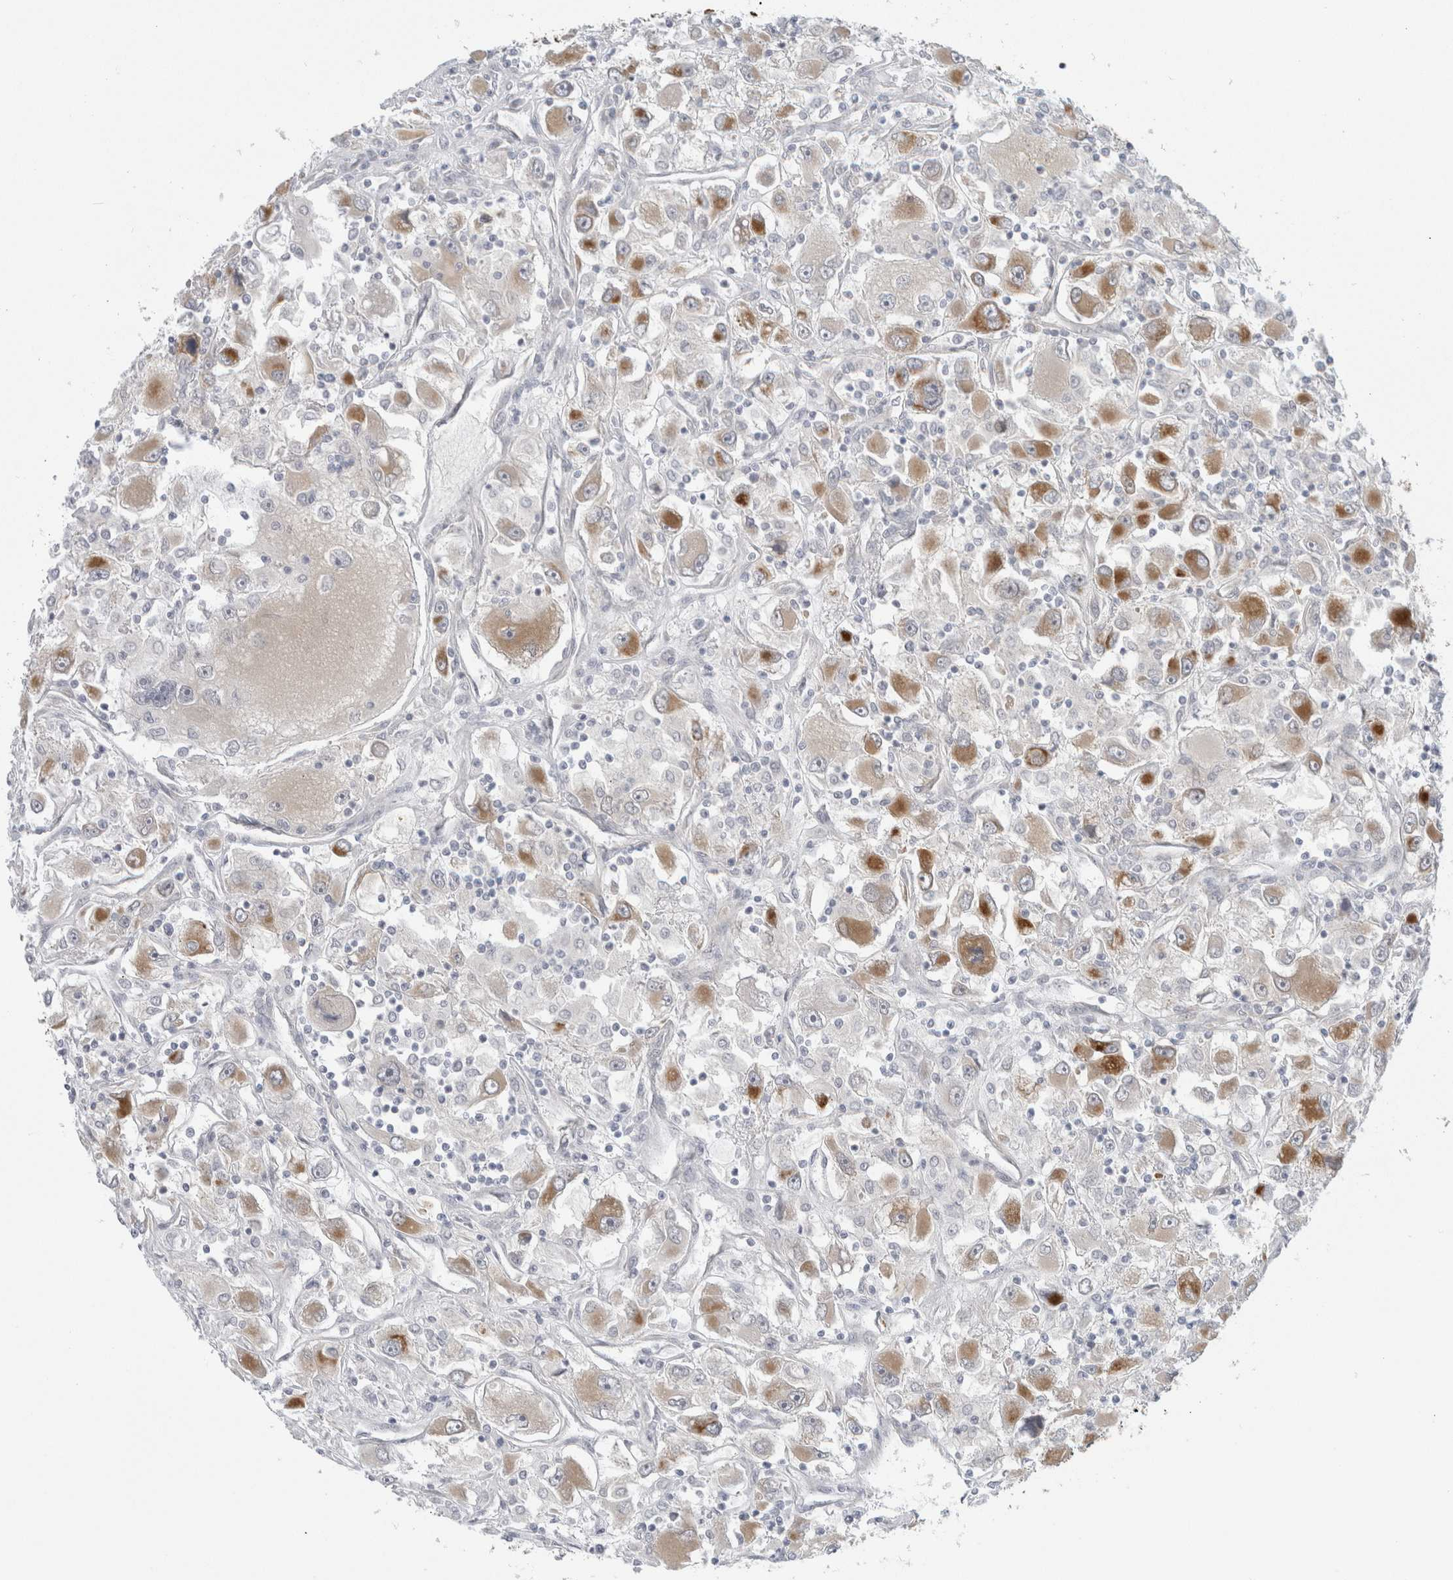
{"staining": {"intensity": "moderate", "quantity": "25%-75%", "location": "cytoplasmic/membranous"}, "tissue": "renal cancer", "cell_type": "Tumor cells", "image_type": "cancer", "snomed": [{"axis": "morphology", "description": "Adenocarcinoma, NOS"}, {"axis": "topography", "description": "Kidney"}], "caption": "Renal cancer (adenocarcinoma) stained with immunohistochemistry (IHC) exhibits moderate cytoplasmic/membranous expression in approximately 25%-75% of tumor cells.", "gene": "FAHD1", "patient": {"sex": "female", "age": 52}}